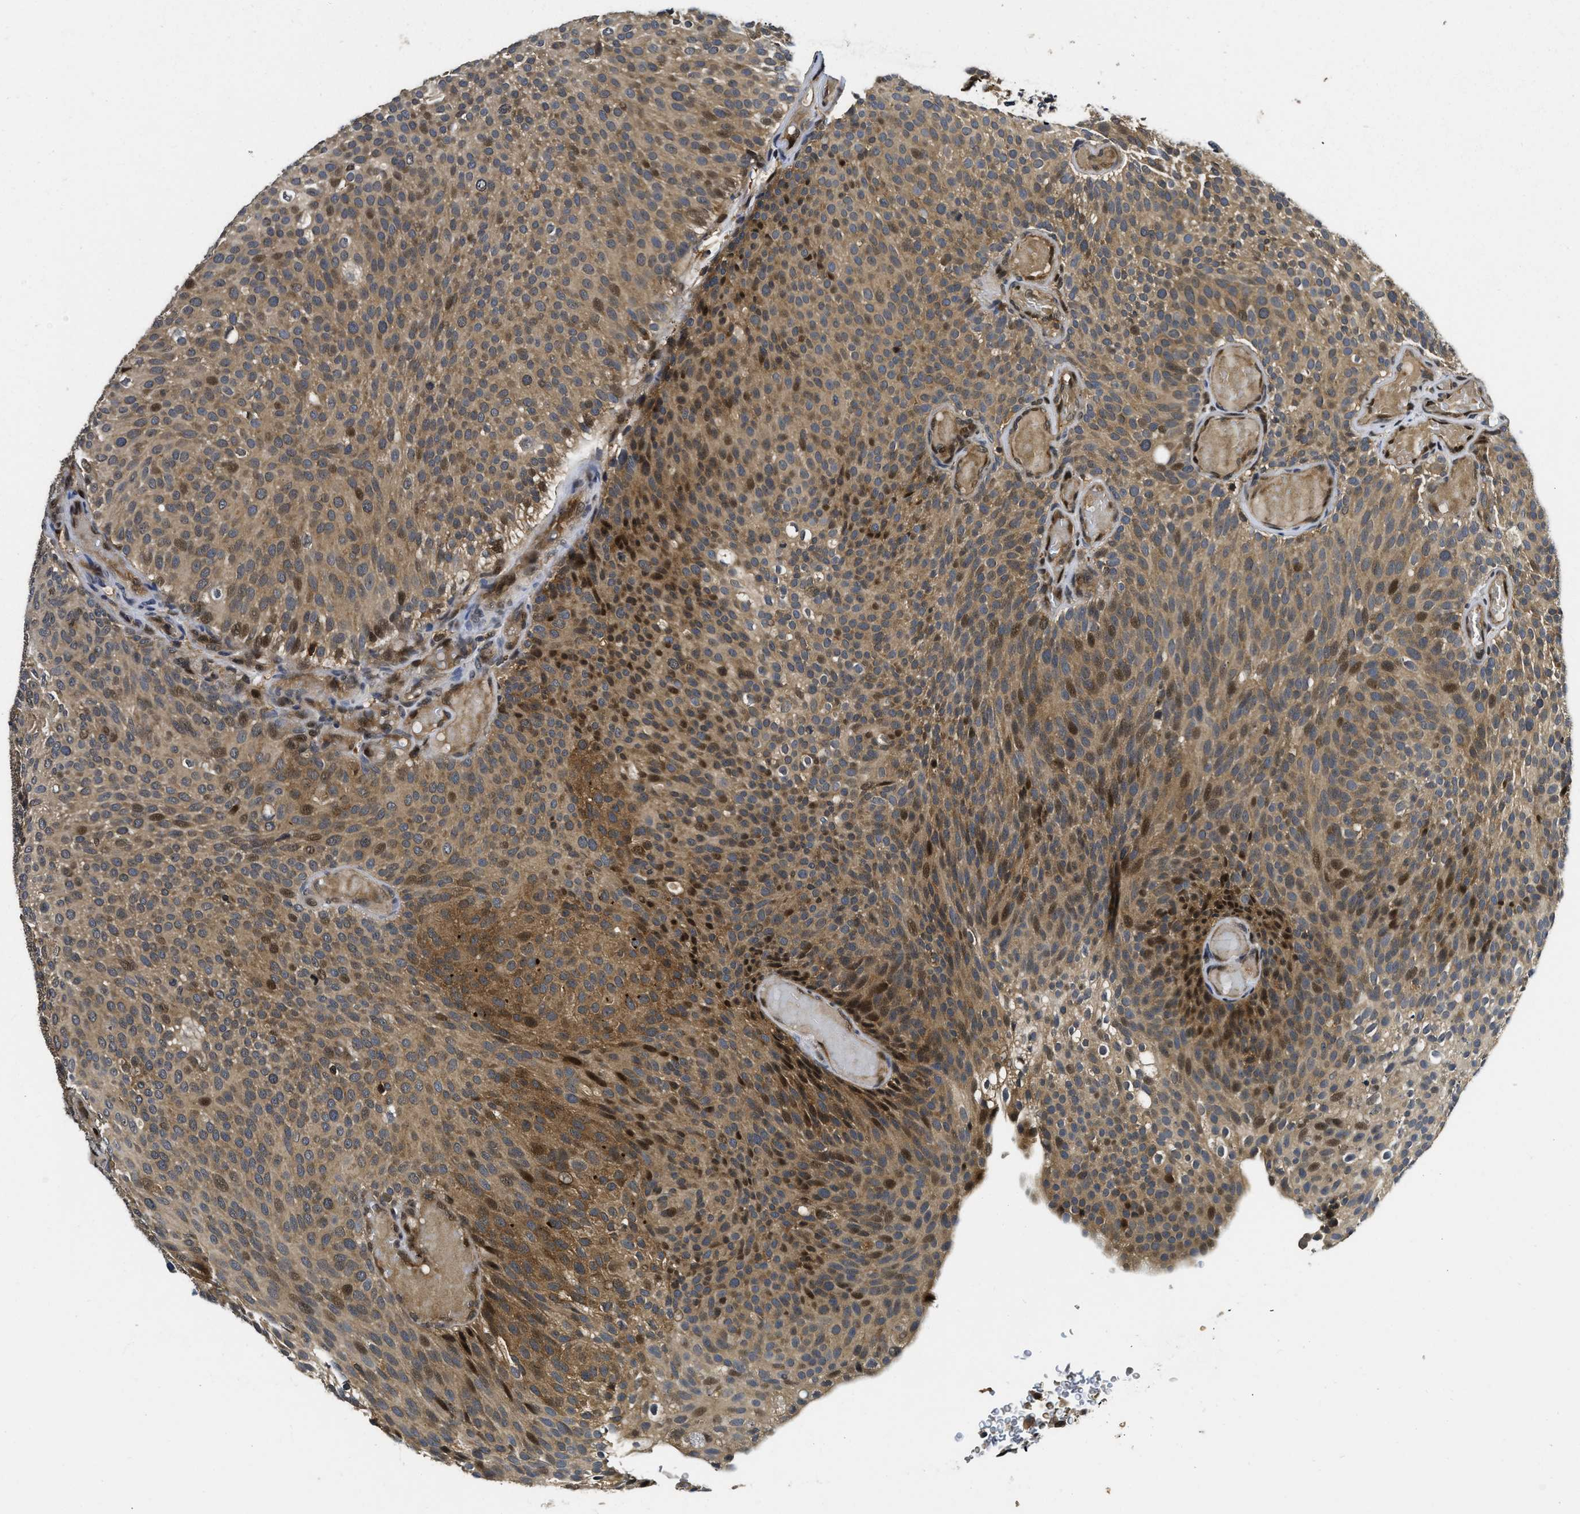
{"staining": {"intensity": "moderate", "quantity": ">75%", "location": "cytoplasmic/membranous,nuclear"}, "tissue": "urothelial cancer", "cell_type": "Tumor cells", "image_type": "cancer", "snomed": [{"axis": "morphology", "description": "Urothelial carcinoma, Low grade"}, {"axis": "topography", "description": "Urinary bladder"}], "caption": "This micrograph shows urothelial cancer stained with IHC to label a protein in brown. The cytoplasmic/membranous and nuclear of tumor cells show moderate positivity for the protein. Nuclei are counter-stained blue.", "gene": "ADSL", "patient": {"sex": "male", "age": 78}}